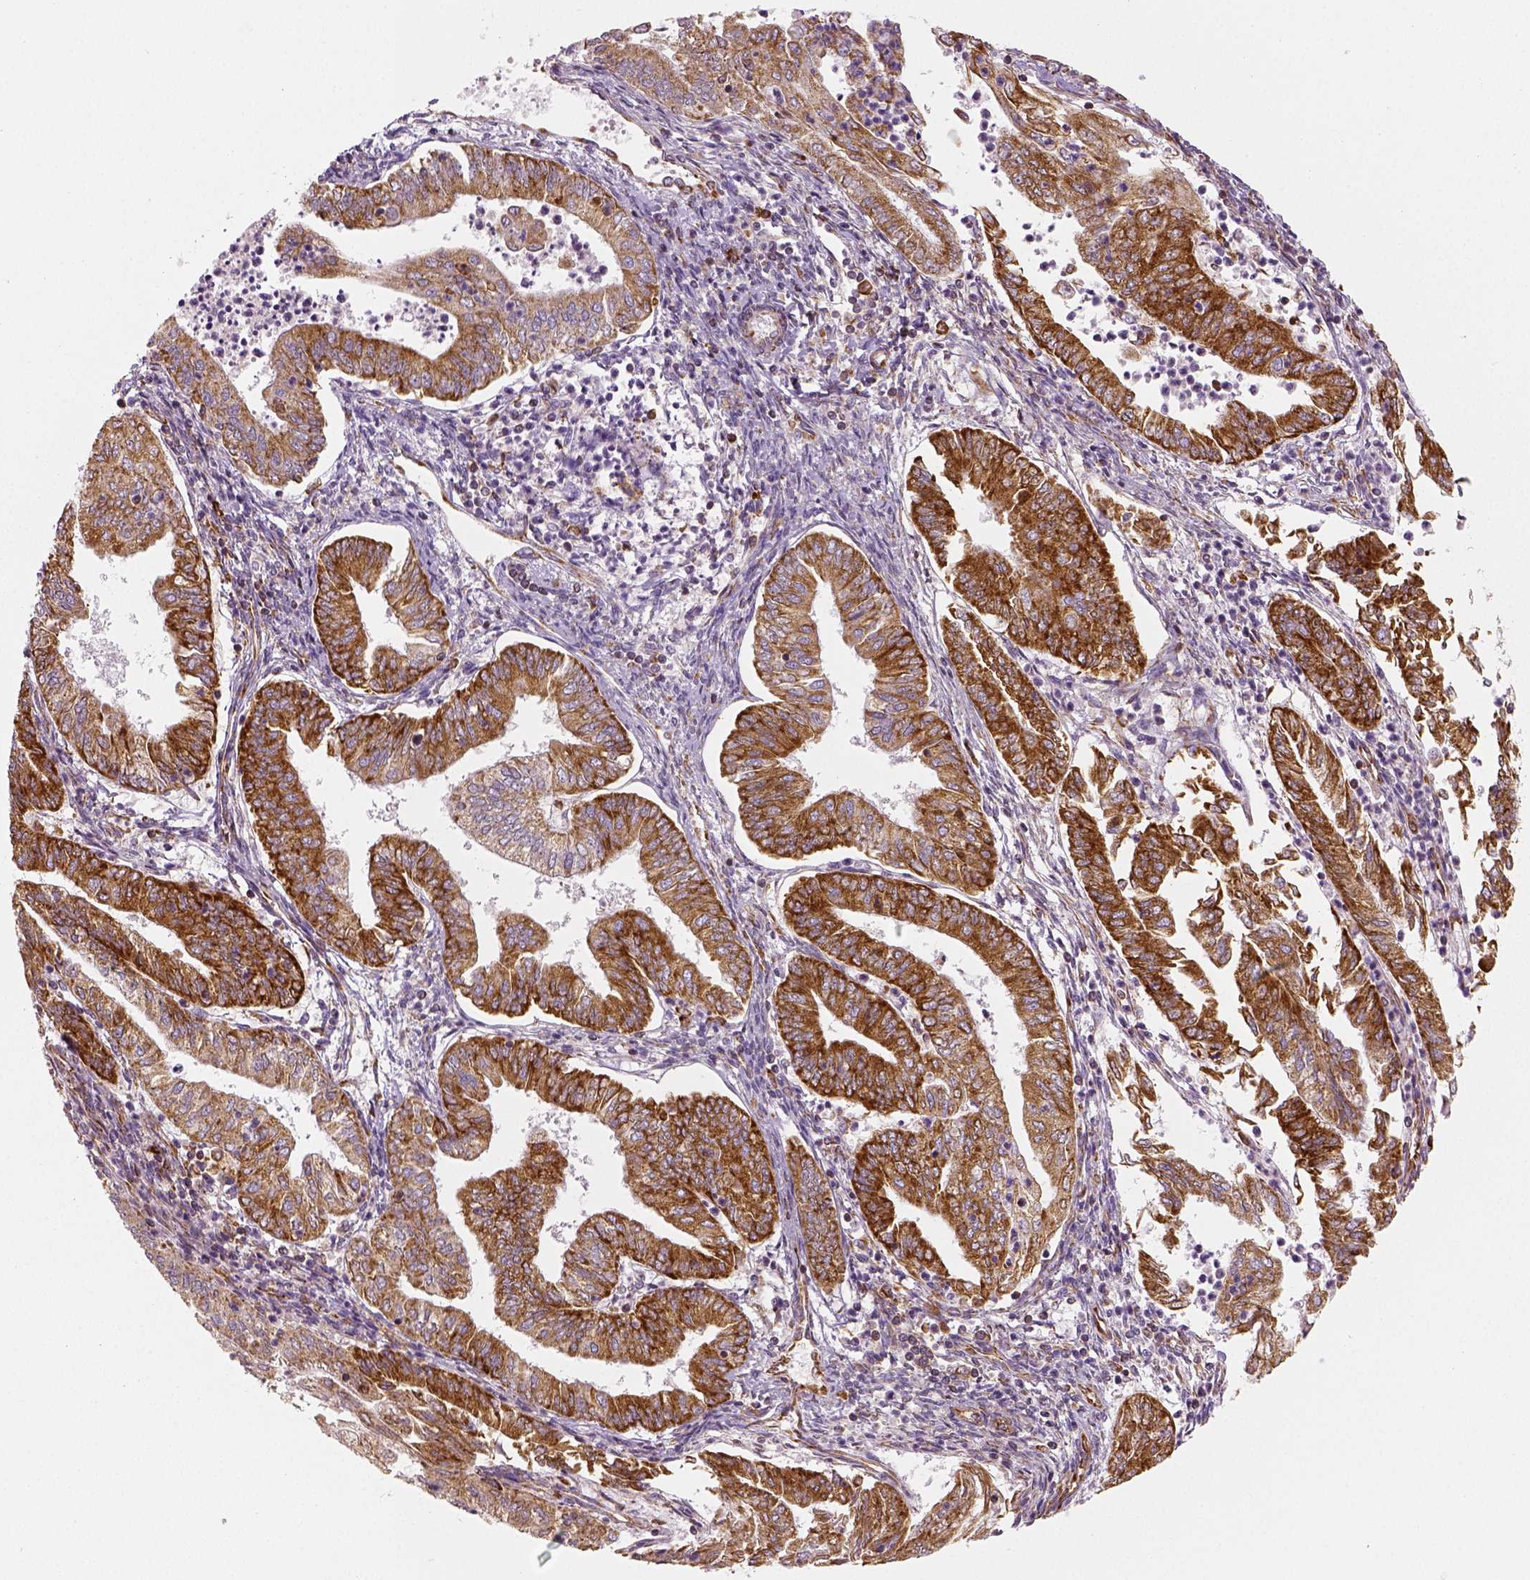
{"staining": {"intensity": "strong", "quantity": ">75%", "location": "cytoplasmic/membranous"}, "tissue": "endometrial cancer", "cell_type": "Tumor cells", "image_type": "cancer", "snomed": [{"axis": "morphology", "description": "Adenocarcinoma, NOS"}, {"axis": "topography", "description": "Endometrium"}], "caption": "A photomicrograph of human endometrial adenocarcinoma stained for a protein displays strong cytoplasmic/membranous brown staining in tumor cells.", "gene": "PGAM5", "patient": {"sex": "female", "age": 55}}